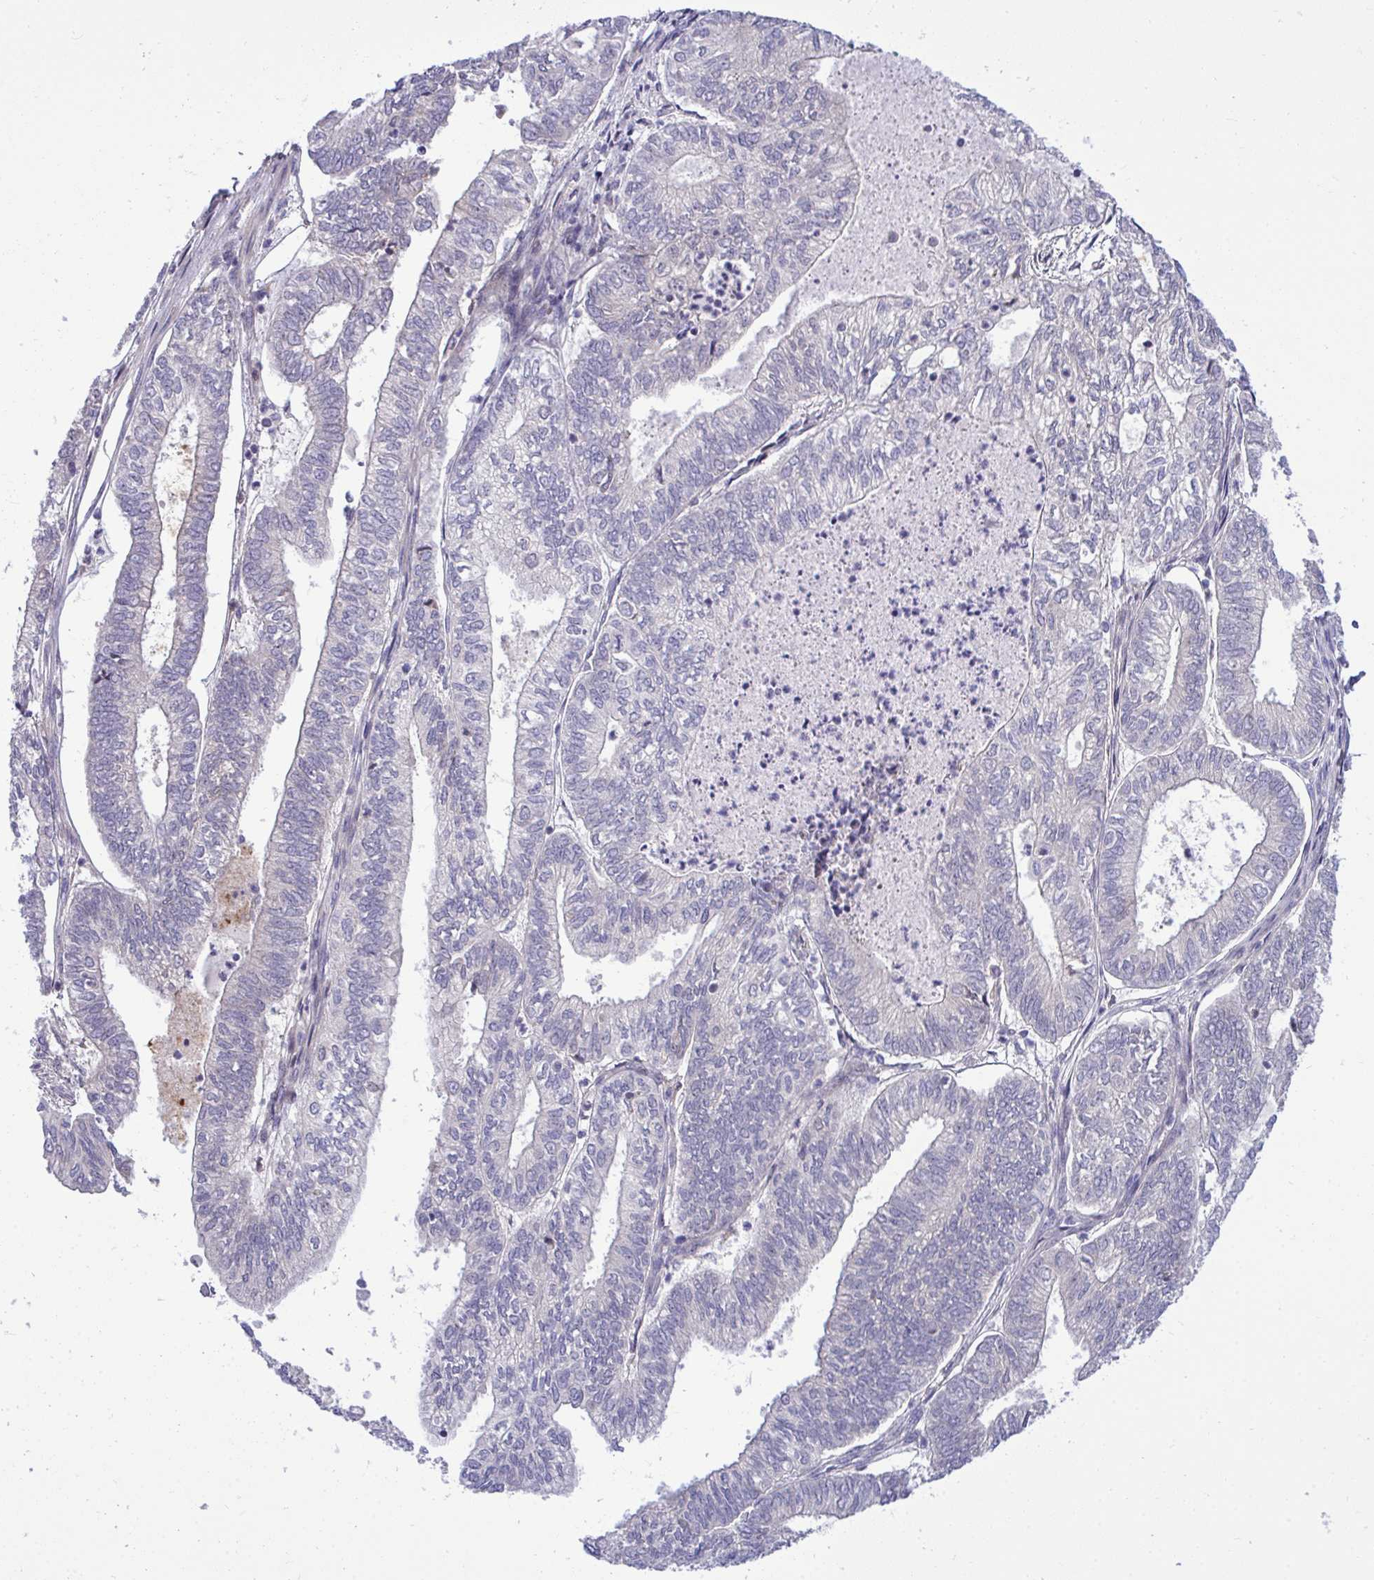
{"staining": {"intensity": "negative", "quantity": "none", "location": "none"}, "tissue": "ovarian cancer", "cell_type": "Tumor cells", "image_type": "cancer", "snomed": [{"axis": "morphology", "description": "Carcinoma, endometroid"}, {"axis": "topography", "description": "Ovary"}], "caption": "Tumor cells show no significant expression in ovarian cancer.", "gene": "HMBOX1", "patient": {"sex": "female", "age": 64}}